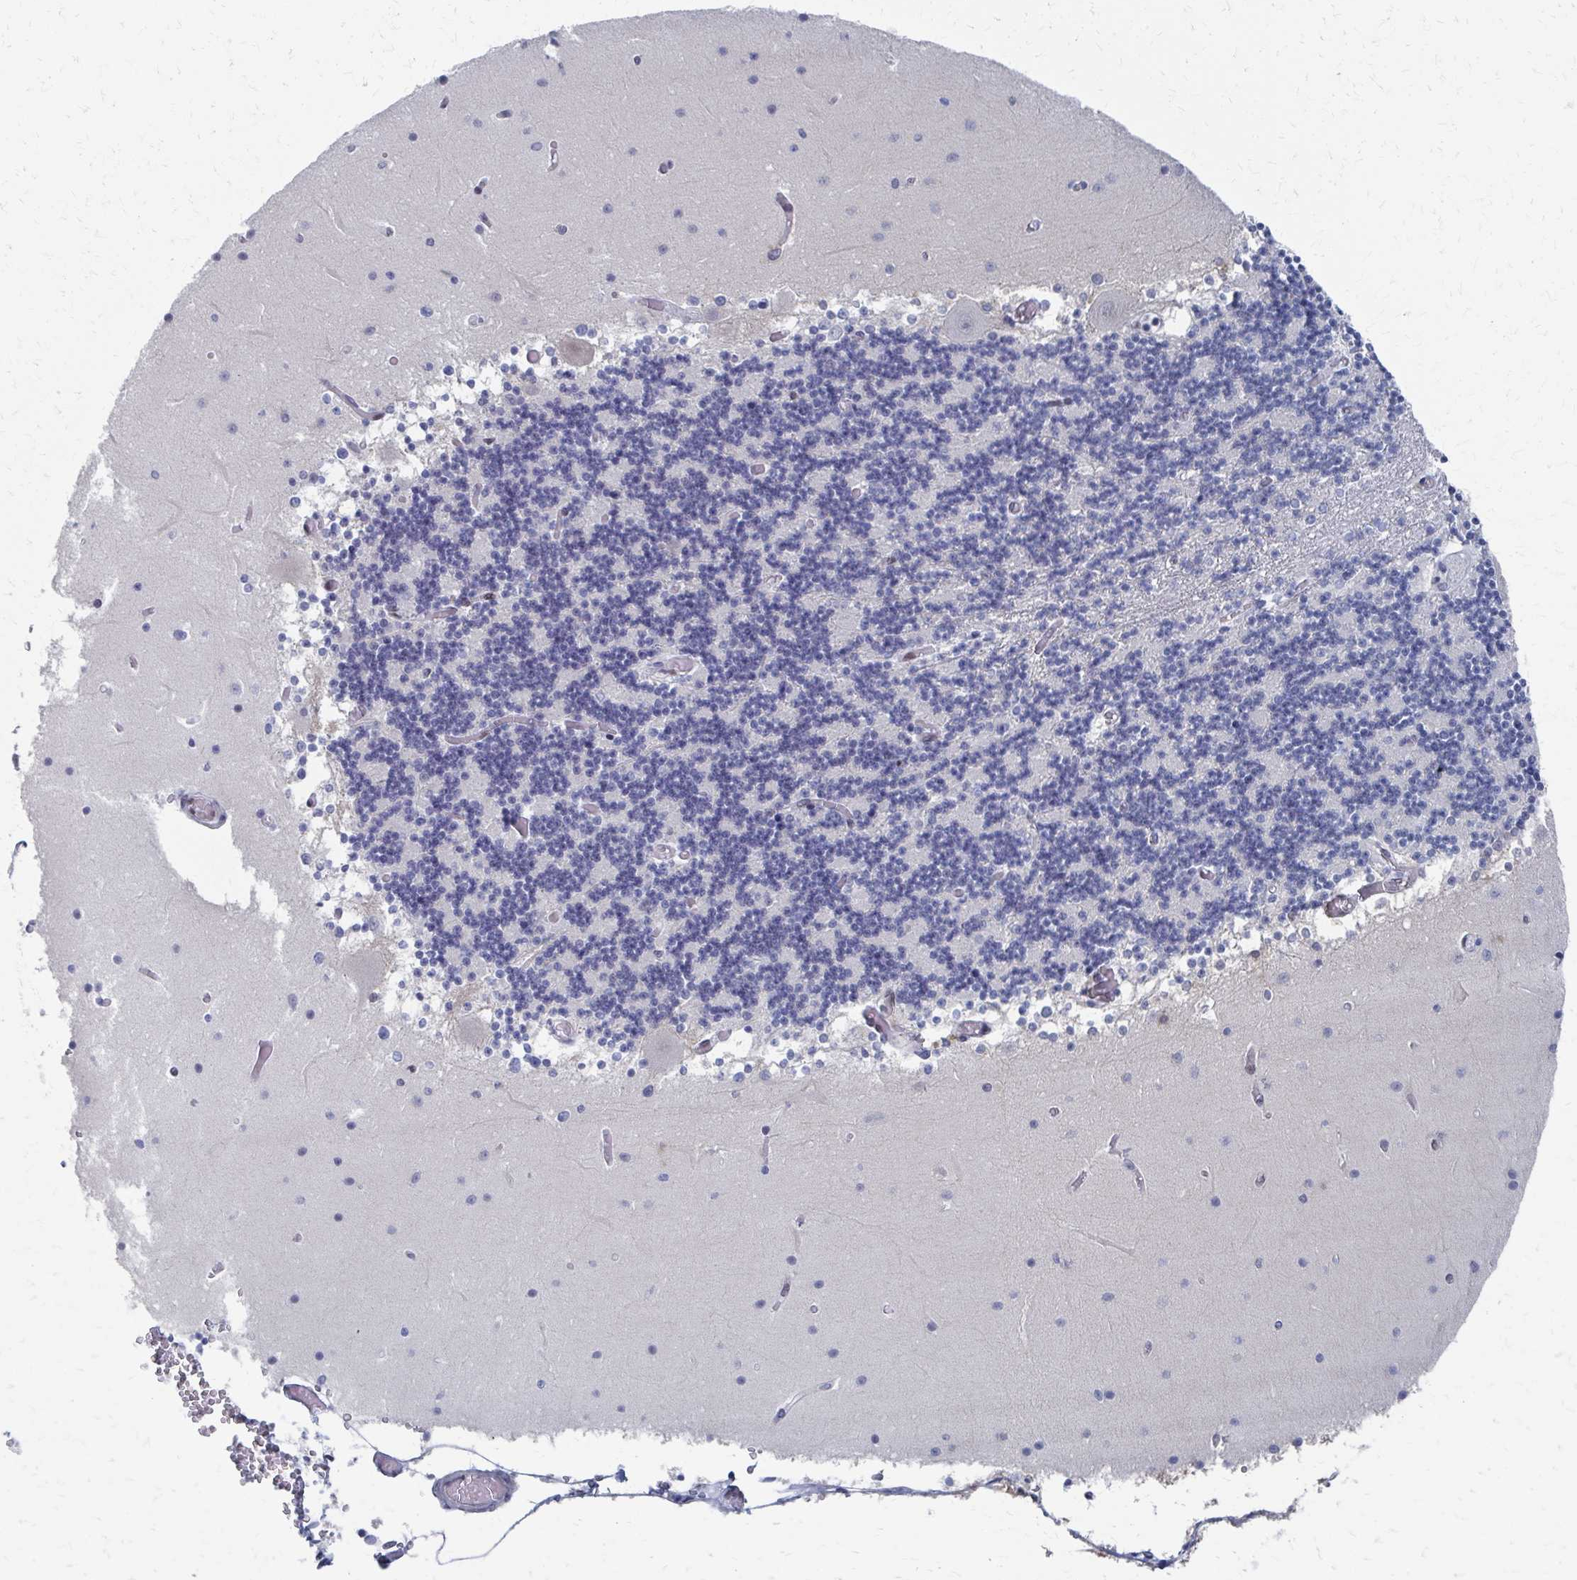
{"staining": {"intensity": "negative", "quantity": "none", "location": "none"}, "tissue": "cerebellum", "cell_type": "Cells in granular layer", "image_type": "normal", "snomed": [{"axis": "morphology", "description": "Normal tissue, NOS"}, {"axis": "topography", "description": "Cerebellum"}], "caption": "The histopathology image exhibits no significant expression in cells in granular layer of cerebellum. (DAB IHC, high magnification).", "gene": "CDIN1", "patient": {"sex": "female", "age": 28}}